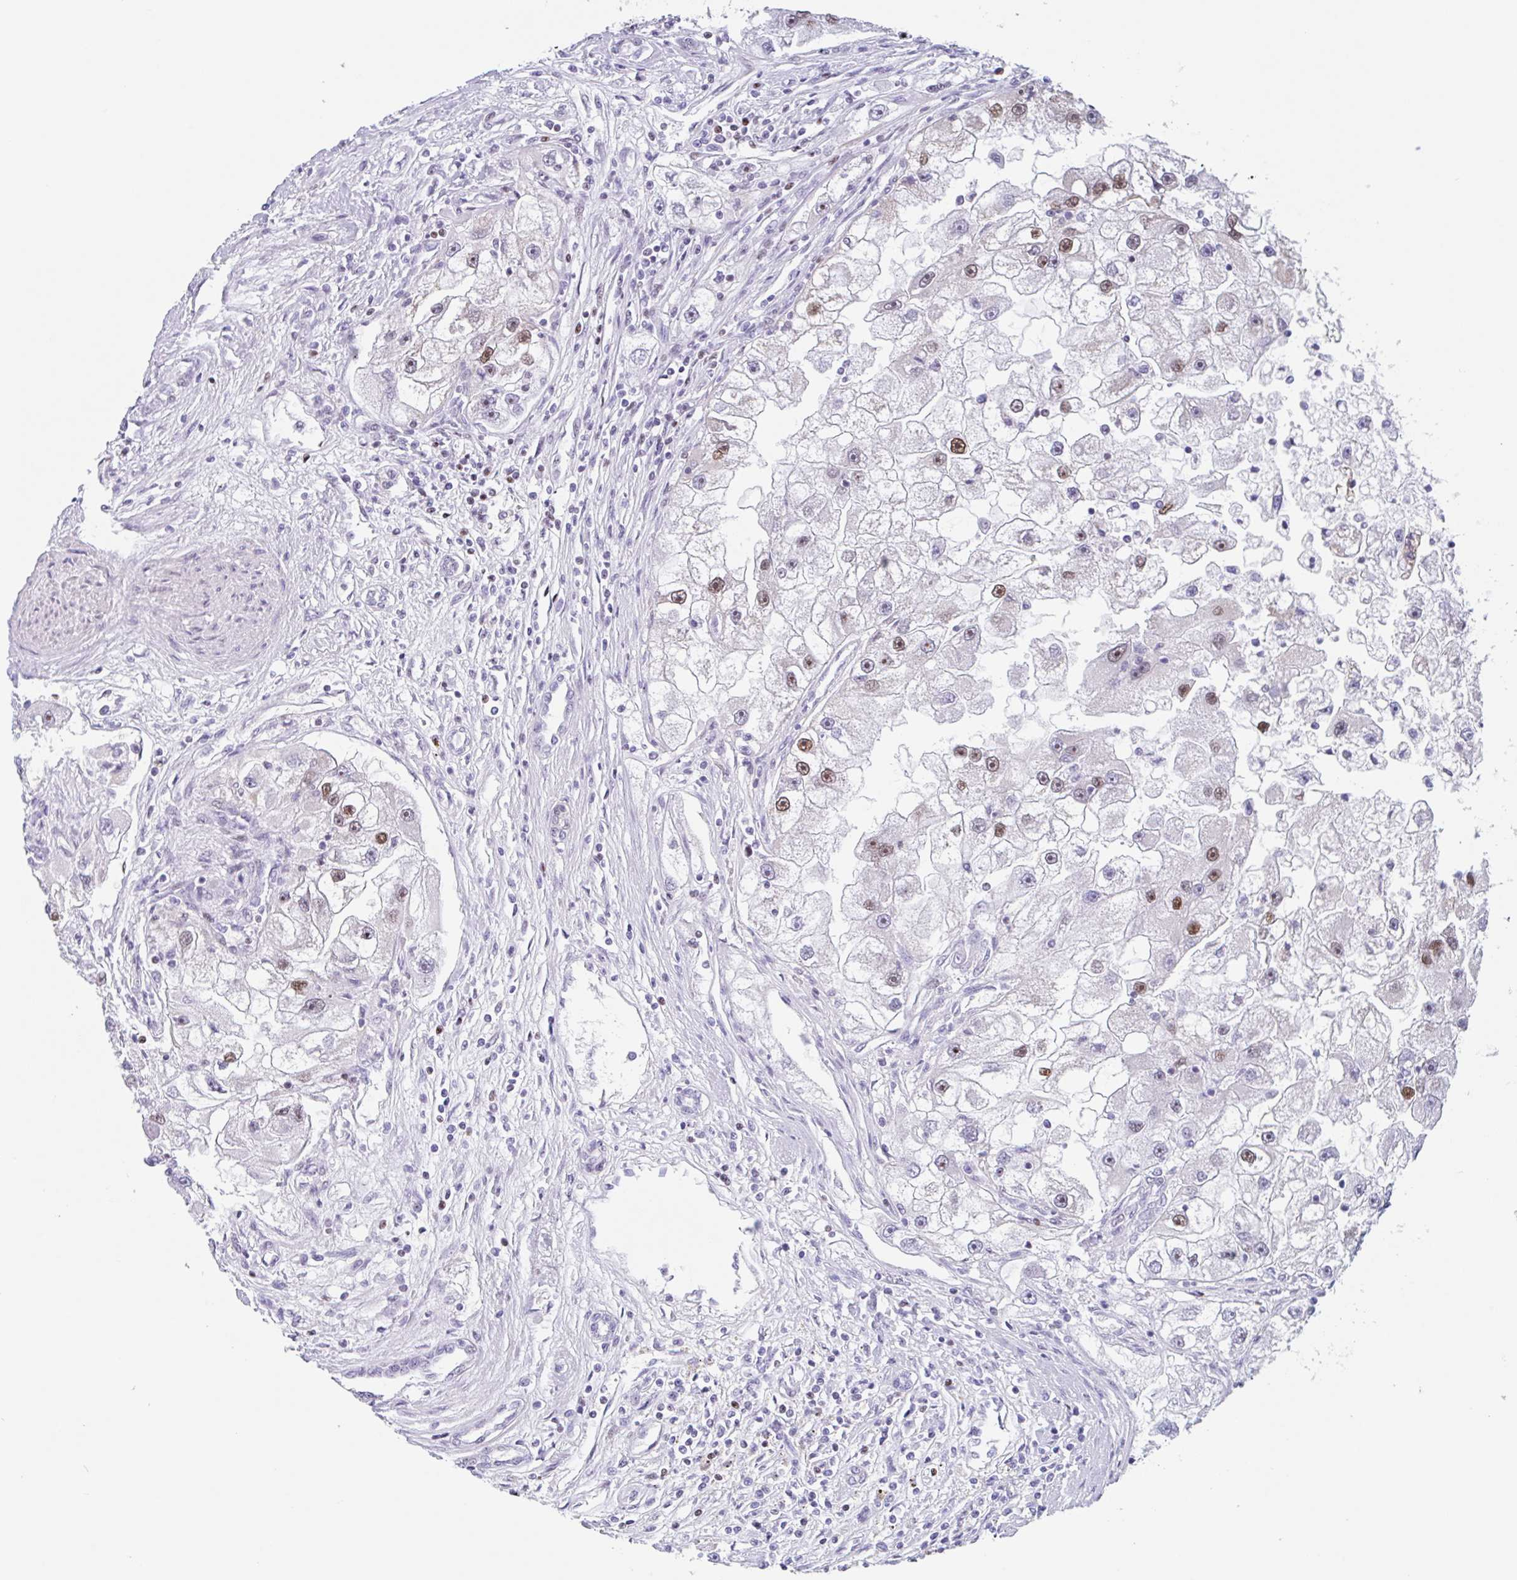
{"staining": {"intensity": "moderate", "quantity": "25%-75%", "location": "nuclear"}, "tissue": "renal cancer", "cell_type": "Tumor cells", "image_type": "cancer", "snomed": [{"axis": "morphology", "description": "Adenocarcinoma, NOS"}, {"axis": "topography", "description": "Kidney"}], "caption": "A high-resolution histopathology image shows immunohistochemistry (IHC) staining of renal adenocarcinoma, which exhibits moderate nuclear expression in about 25%-75% of tumor cells. The staining was performed using DAB to visualize the protein expression in brown, while the nuclei were stained in blue with hematoxylin (Magnification: 20x).", "gene": "LENG9", "patient": {"sex": "male", "age": 63}}